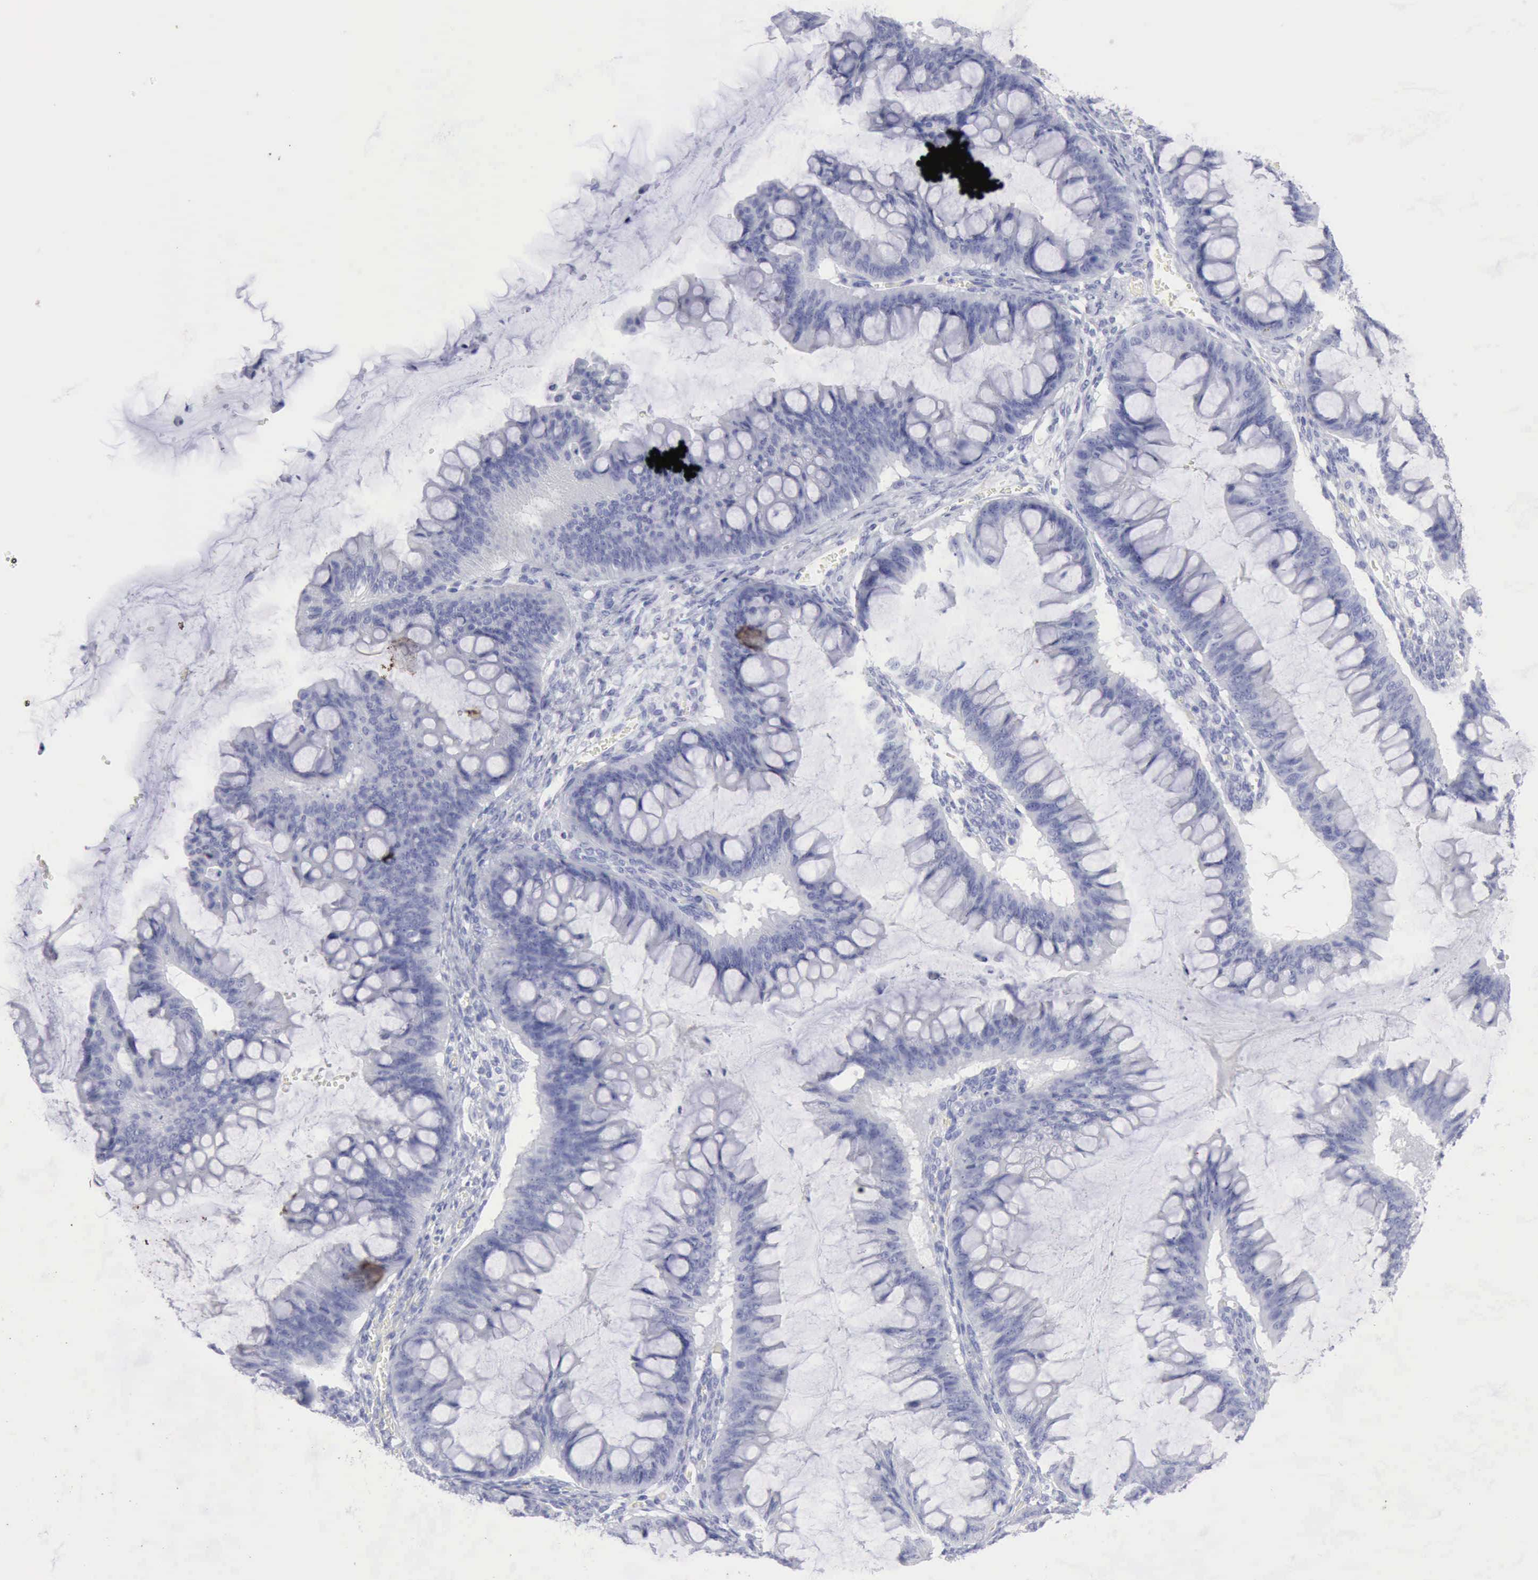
{"staining": {"intensity": "negative", "quantity": "none", "location": "none"}, "tissue": "ovarian cancer", "cell_type": "Tumor cells", "image_type": "cancer", "snomed": [{"axis": "morphology", "description": "Cystadenocarcinoma, mucinous, NOS"}, {"axis": "topography", "description": "Ovary"}], "caption": "Immunohistochemical staining of ovarian cancer demonstrates no significant positivity in tumor cells.", "gene": "KRT10", "patient": {"sex": "female", "age": 73}}